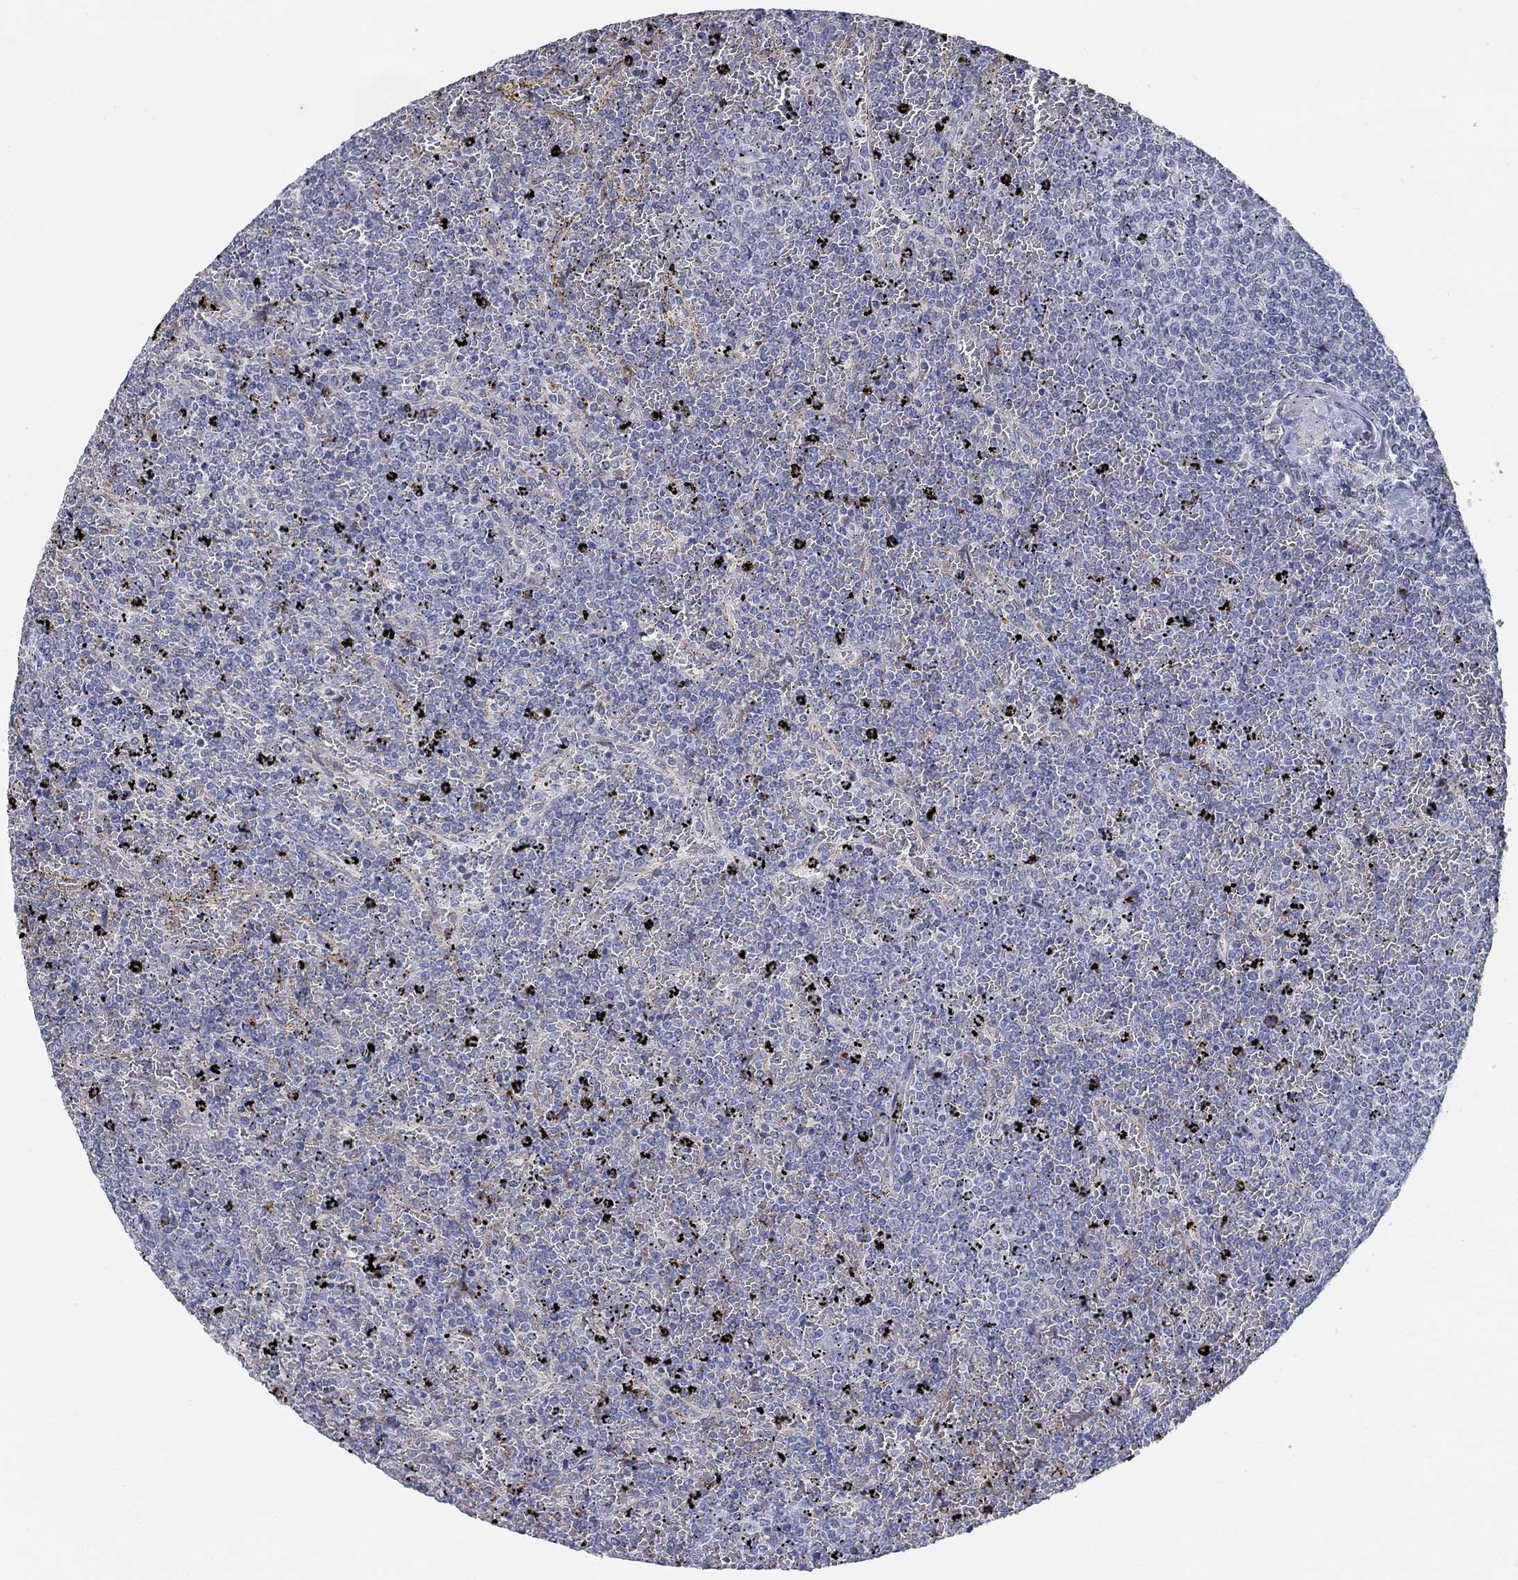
{"staining": {"intensity": "negative", "quantity": "none", "location": "none"}, "tissue": "lymphoma", "cell_type": "Tumor cells", "image_type": "cancer", "snomed": [{"axis": "morphology", "description": "Malignant lymphoma, non-Hodgkin's type, Low grade"}, {"axis": "topography", "description": "Spleen"}], "caption": "Lymphoma was stained to show a protein in brown. There is no significant expression in tumor cells.", "gene": "MTSS2", "patient": {"sex": "female", "age": 77}}